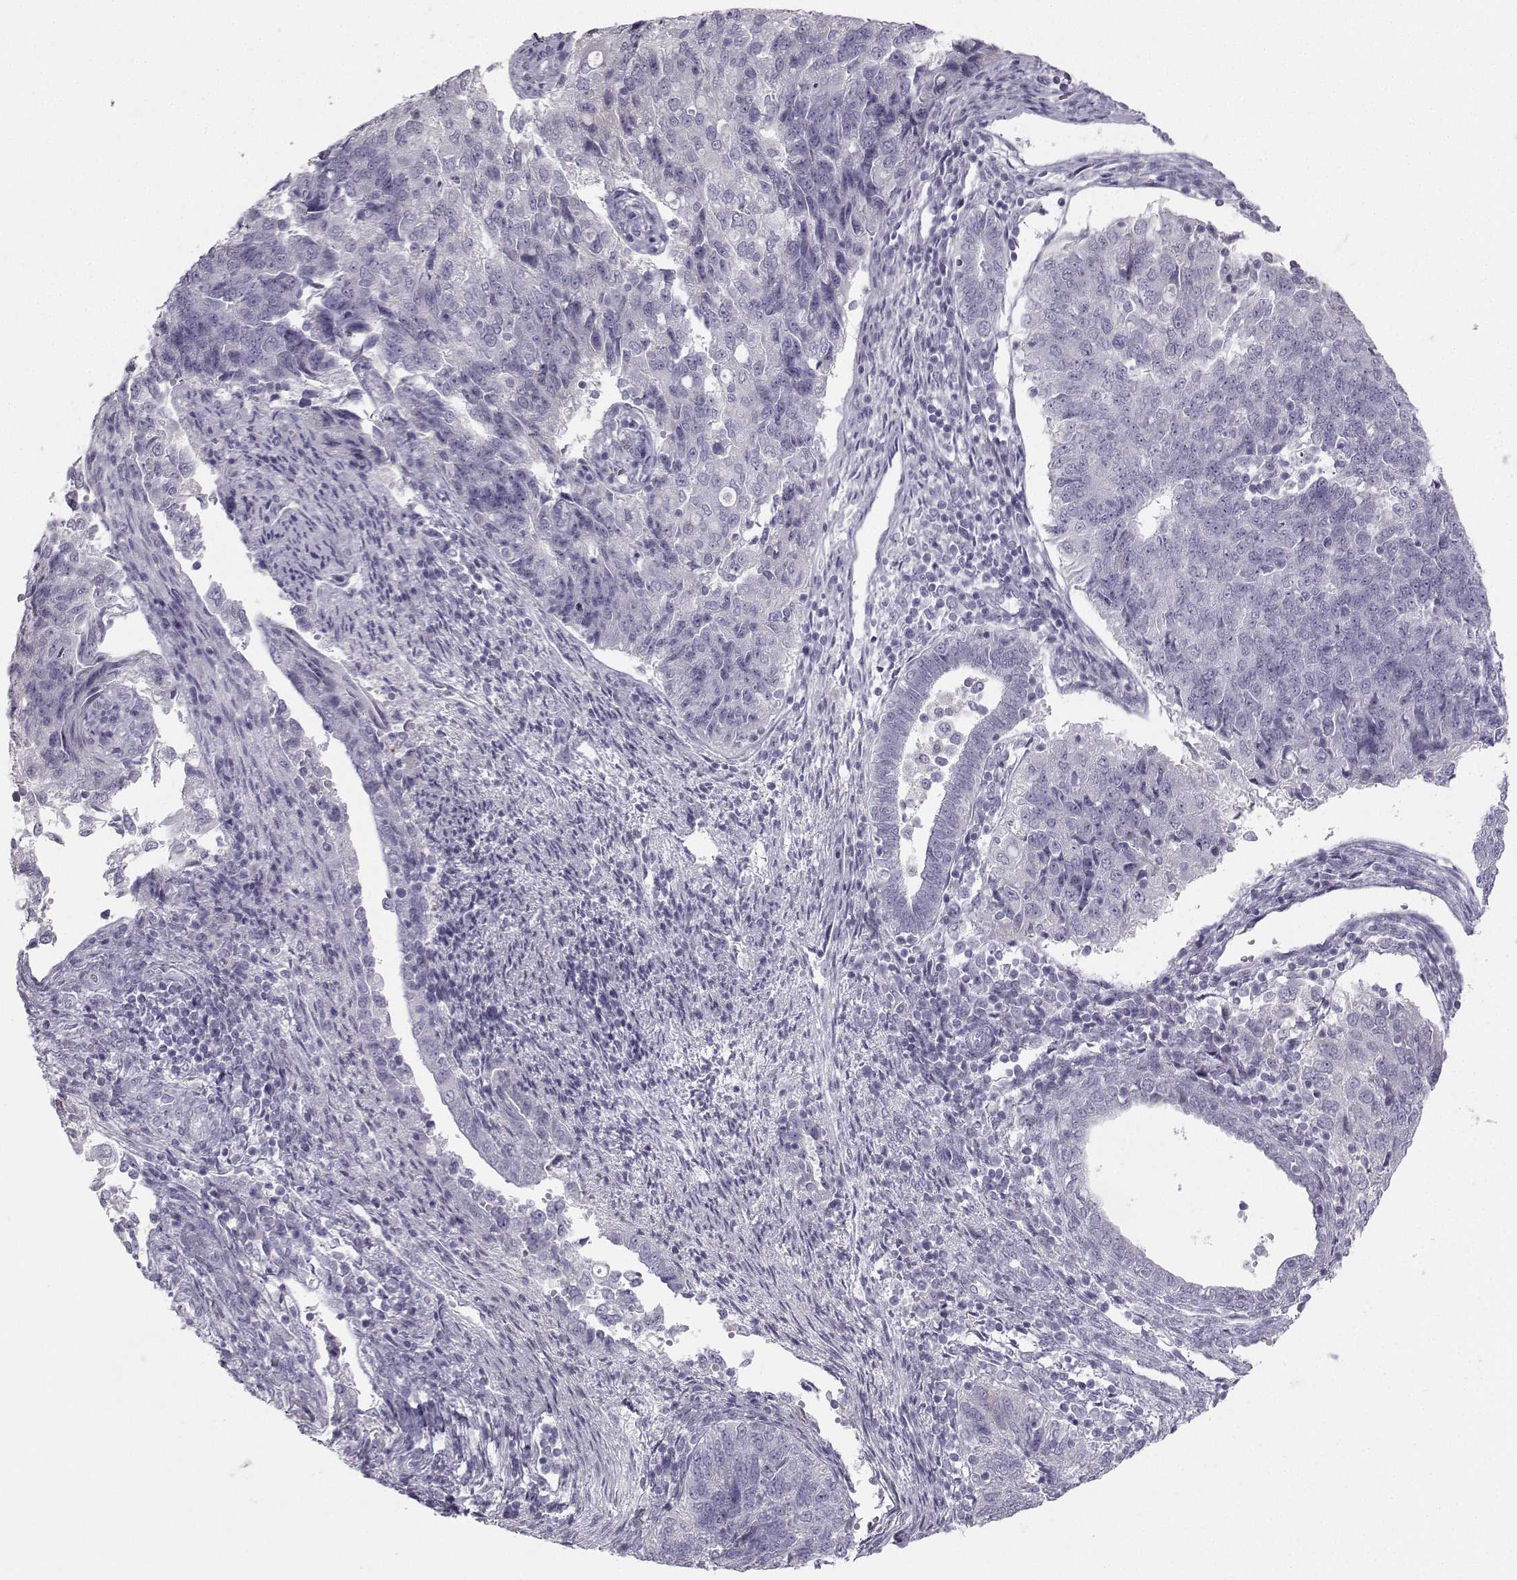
{"staining": {"intensity": "negative", "quantity": "none", "location": "none"}, "tissue": "endometrial cancer", "cell_type": "Tumor cells", "image_type": "cancer", "snomed": [{"axis": "morphology", "description": "Adenocarcinoma, NOS"}, {"axis": "topography", "description": "Endometrium"}], "caption": "This is an immunohistochemistry (IHC) image of human endometrial adenocarcinoma. There is no expression in tumor cells.", "gene": "CASR", "patient": {"sex": "female", "age": 43}}